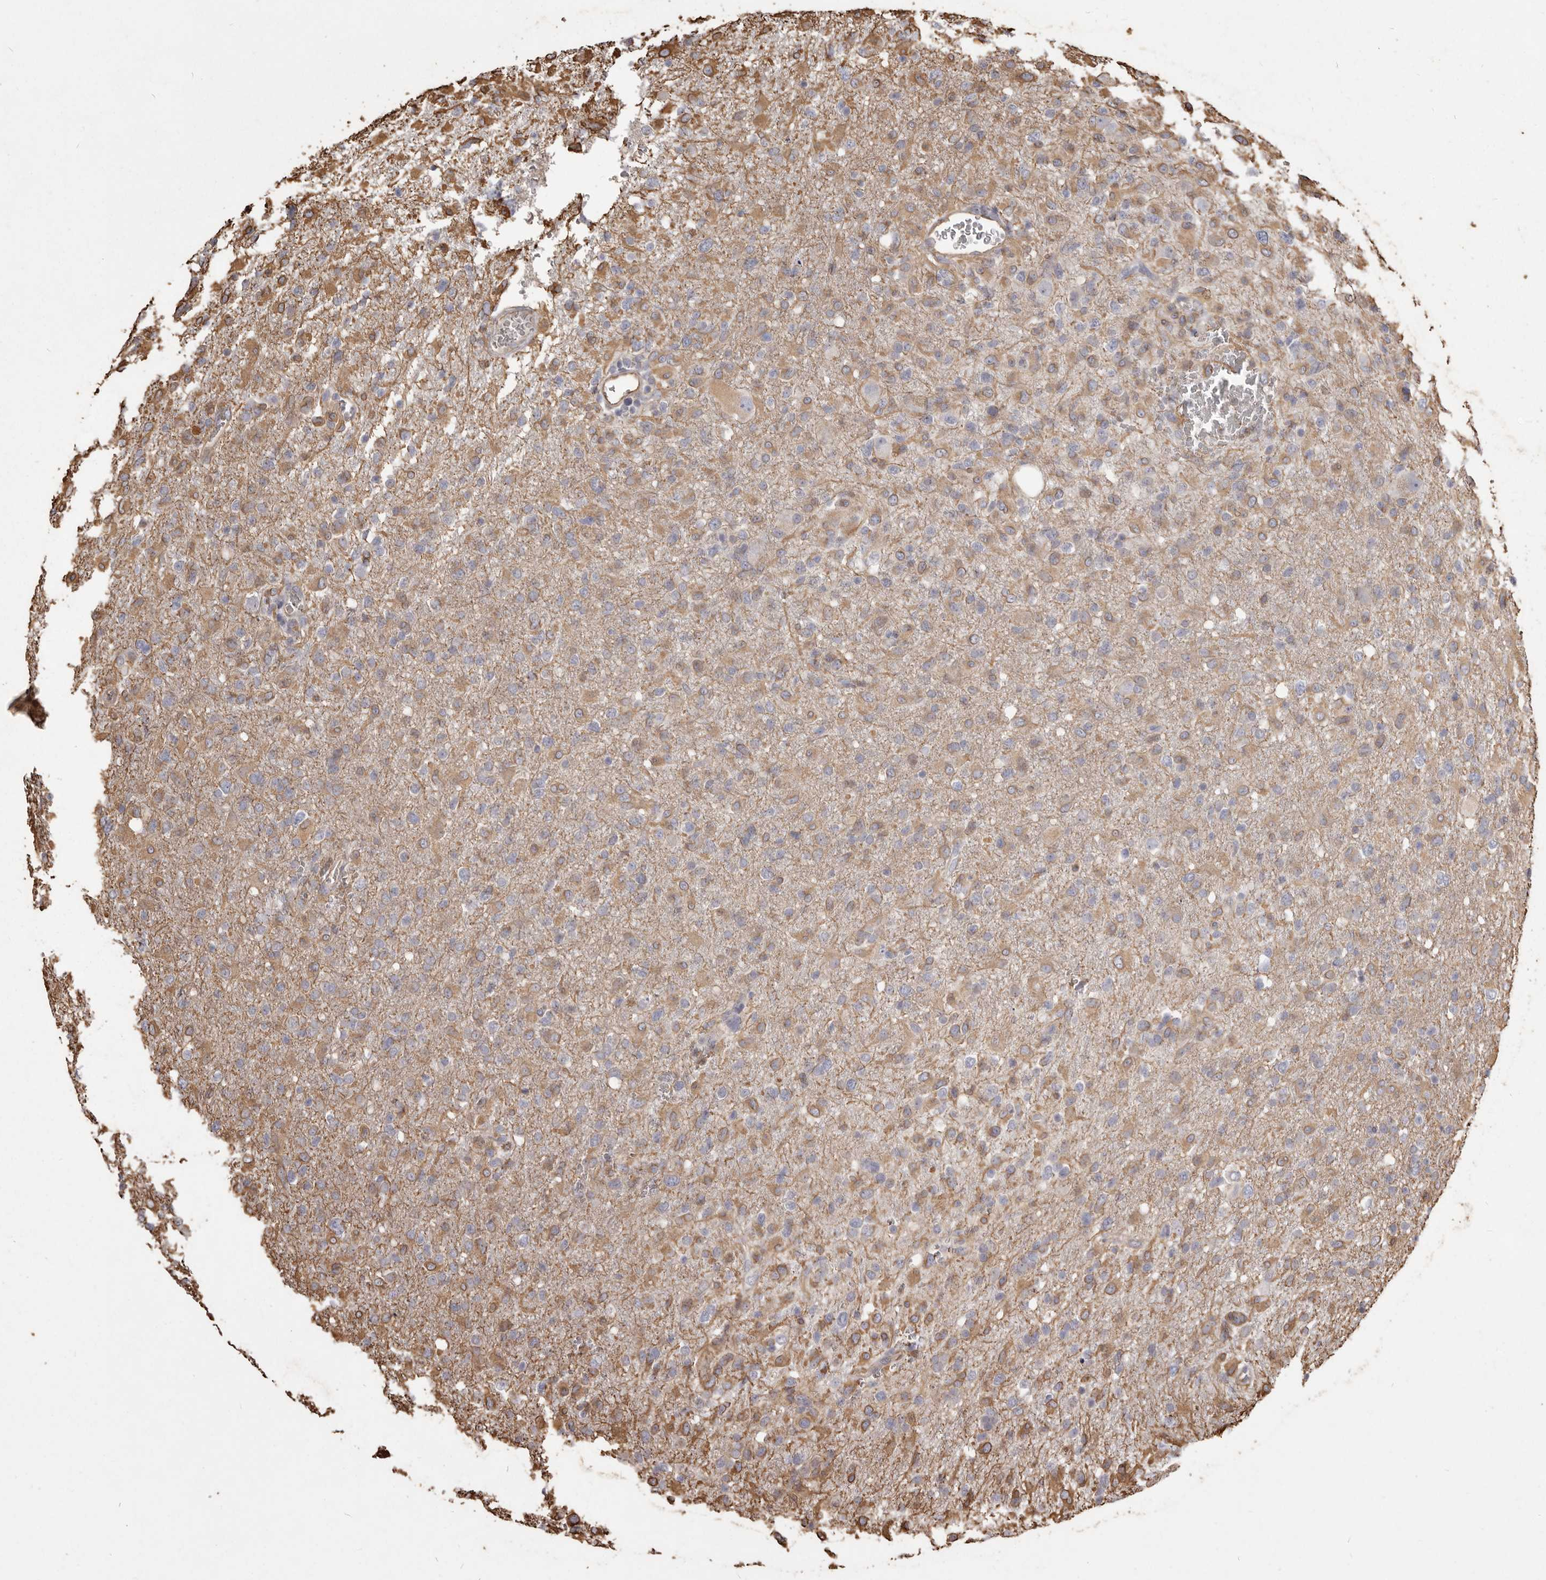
{"staining": {"intensity": "weak", "quantity": "25%-75%", "location": "cytoplasmic/membranous"}, "tissue": "glioma", "cell_type": "Tumor cells", "image_type": "cancer", "snomed": [{"axis": "morphology", "description": "Glioma, malignant, High grade"}, {"axis": "topography", "description": "Brain"}], "caption": "Malignant high-grade glioma tissue shows weak cytoplasmic/membranous positivity in approximately 25%-75% of tumor cells, visualized by immunohistochemistry. Nuclei are stained in blue.", "gene": "MTURN", "patient": {"sex": "female", "age": 57}}